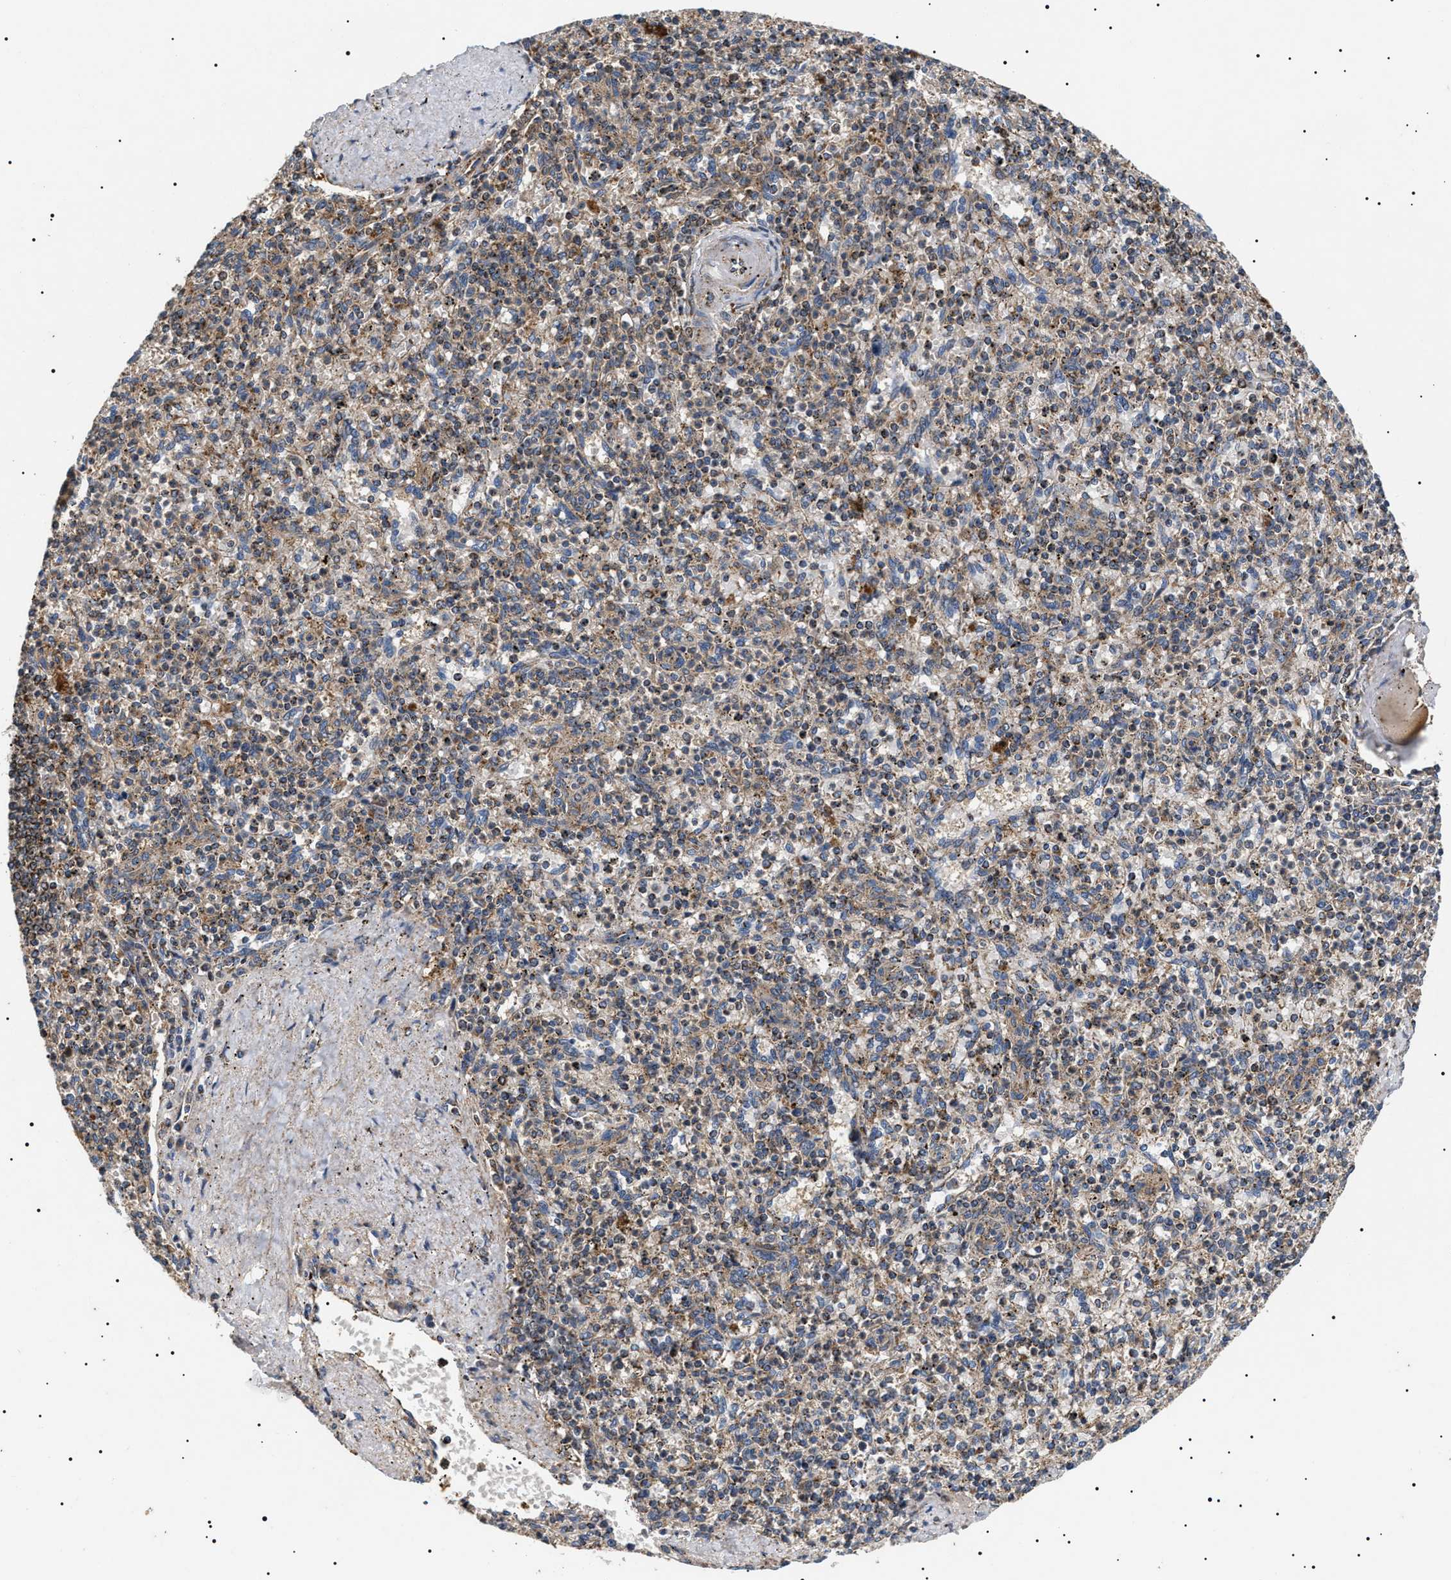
{"staining": {"intensity": "moderate", "quantity": "25%-75%", "location": "cytoplasmic/membranous"}, "tissue": "spleen", "cell_type": "Cells in red pulp", "image_type": "normal", "snomed": [{"axis": "morphology", "description": "Normal tissue, NOS"}, {"axis": "topography", "description": "Spleen"}], "caption": "A high-resolution histopathology image shows immunohistochemistry (IHC) staining of normal spleen, which demonstrates moderate cytoplasmic/membranous expression in approximately 25%-75% of cells in red pulp.", "gene": "OXSM", "patient": {"sex": "male", "age": 72}}